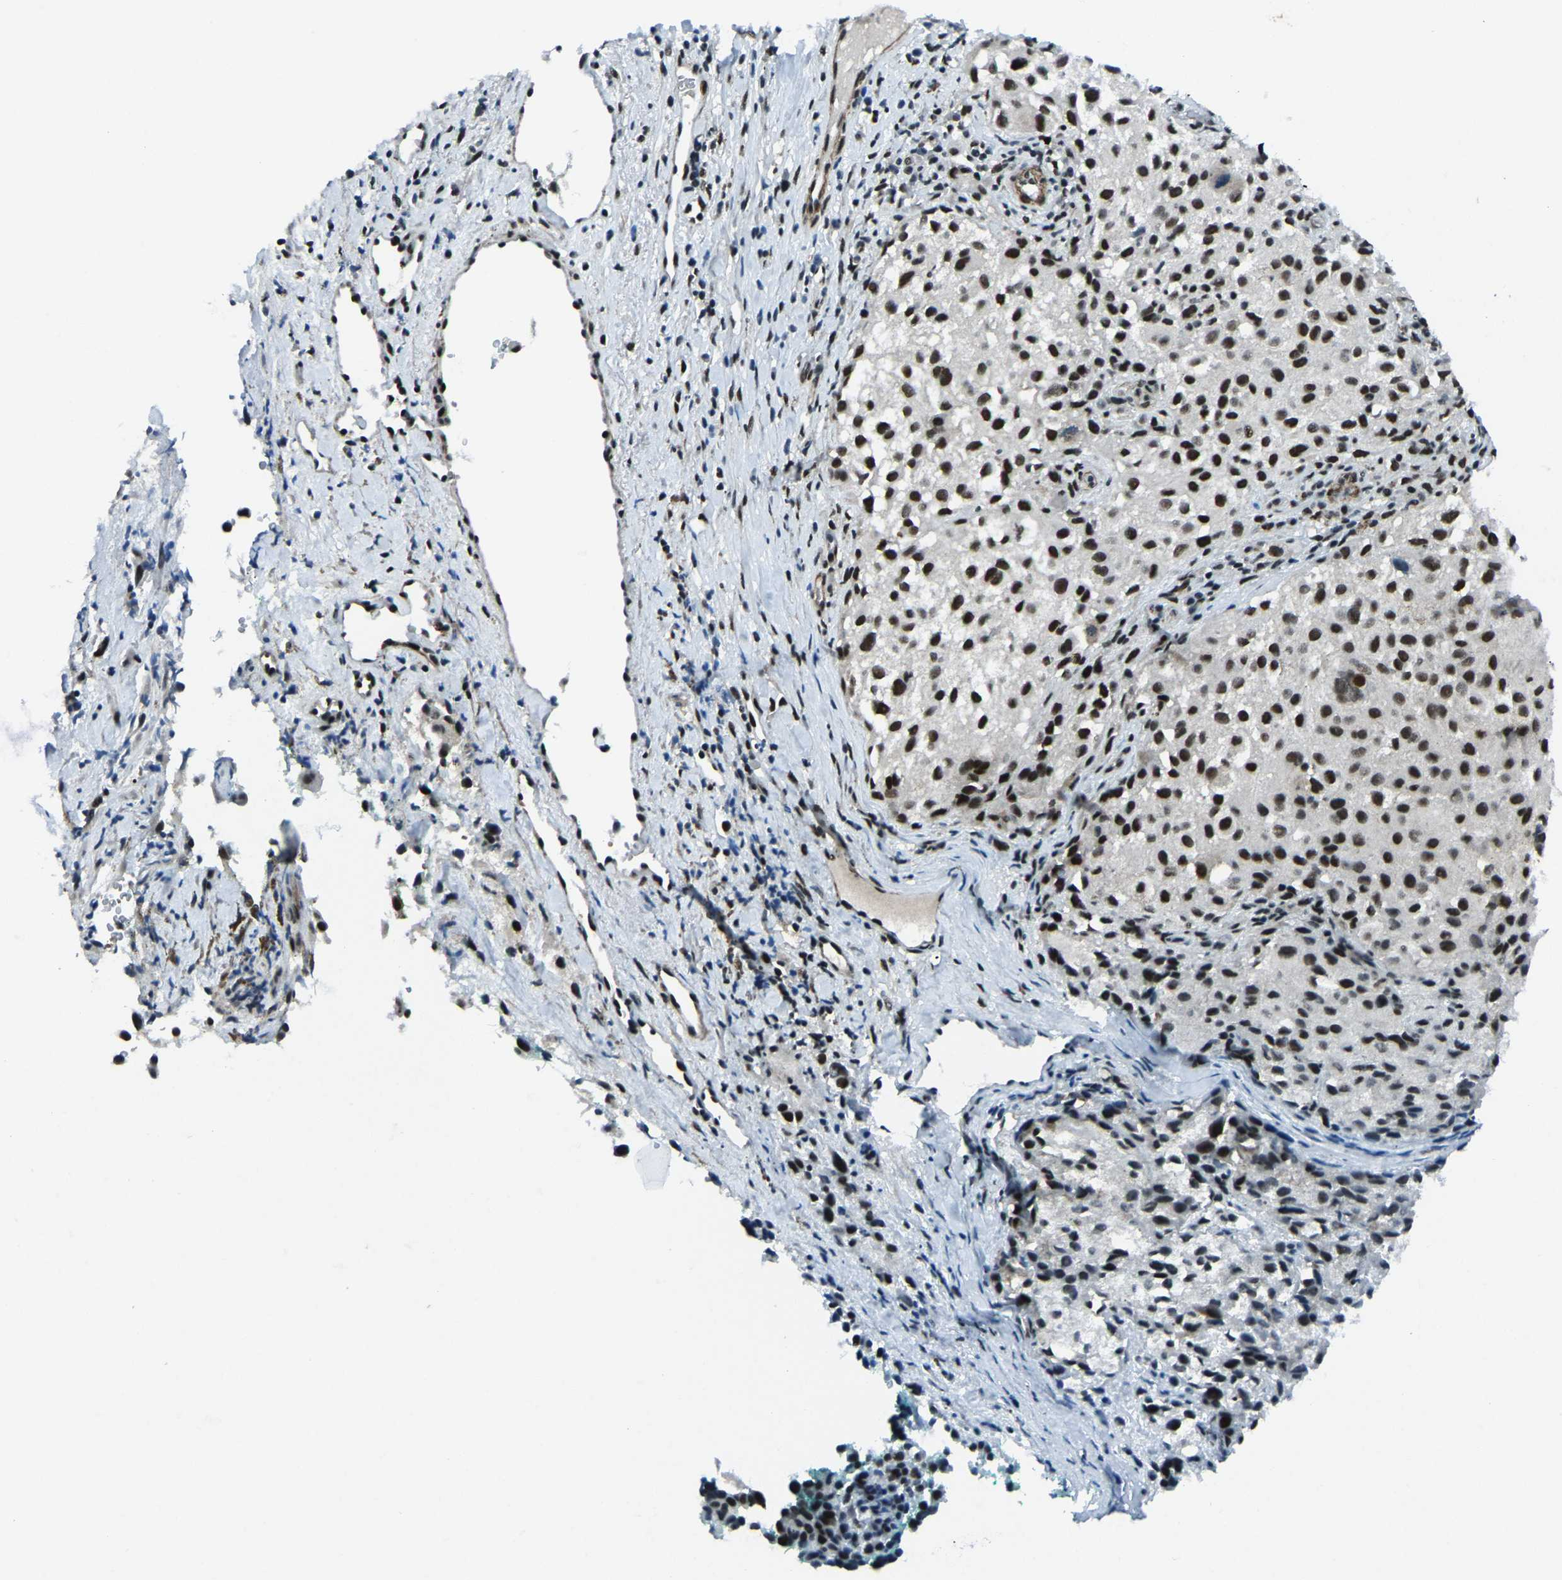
{"staining": {"intensity": "strong", "quantity": ">75%", "location": "nuclear"}, "tissue": "melanoma", "cell_type": "Tumor cells", "image_type": "cancer", "snomed": [{"axis": "morphology", "description": "Necrosis, NOS"}, {"axis": "morphology", "description": "Malignant melanoma, NOS"}, {"axis": "topography", "description": "Skin"}], "caption": "Melanoma tissue displays strong nuclear staining in about >75% of tumor cells, visualized by immunohistochemistry.", "gene": "PRCC", "patient": {"sex": "female", "age": 87}}